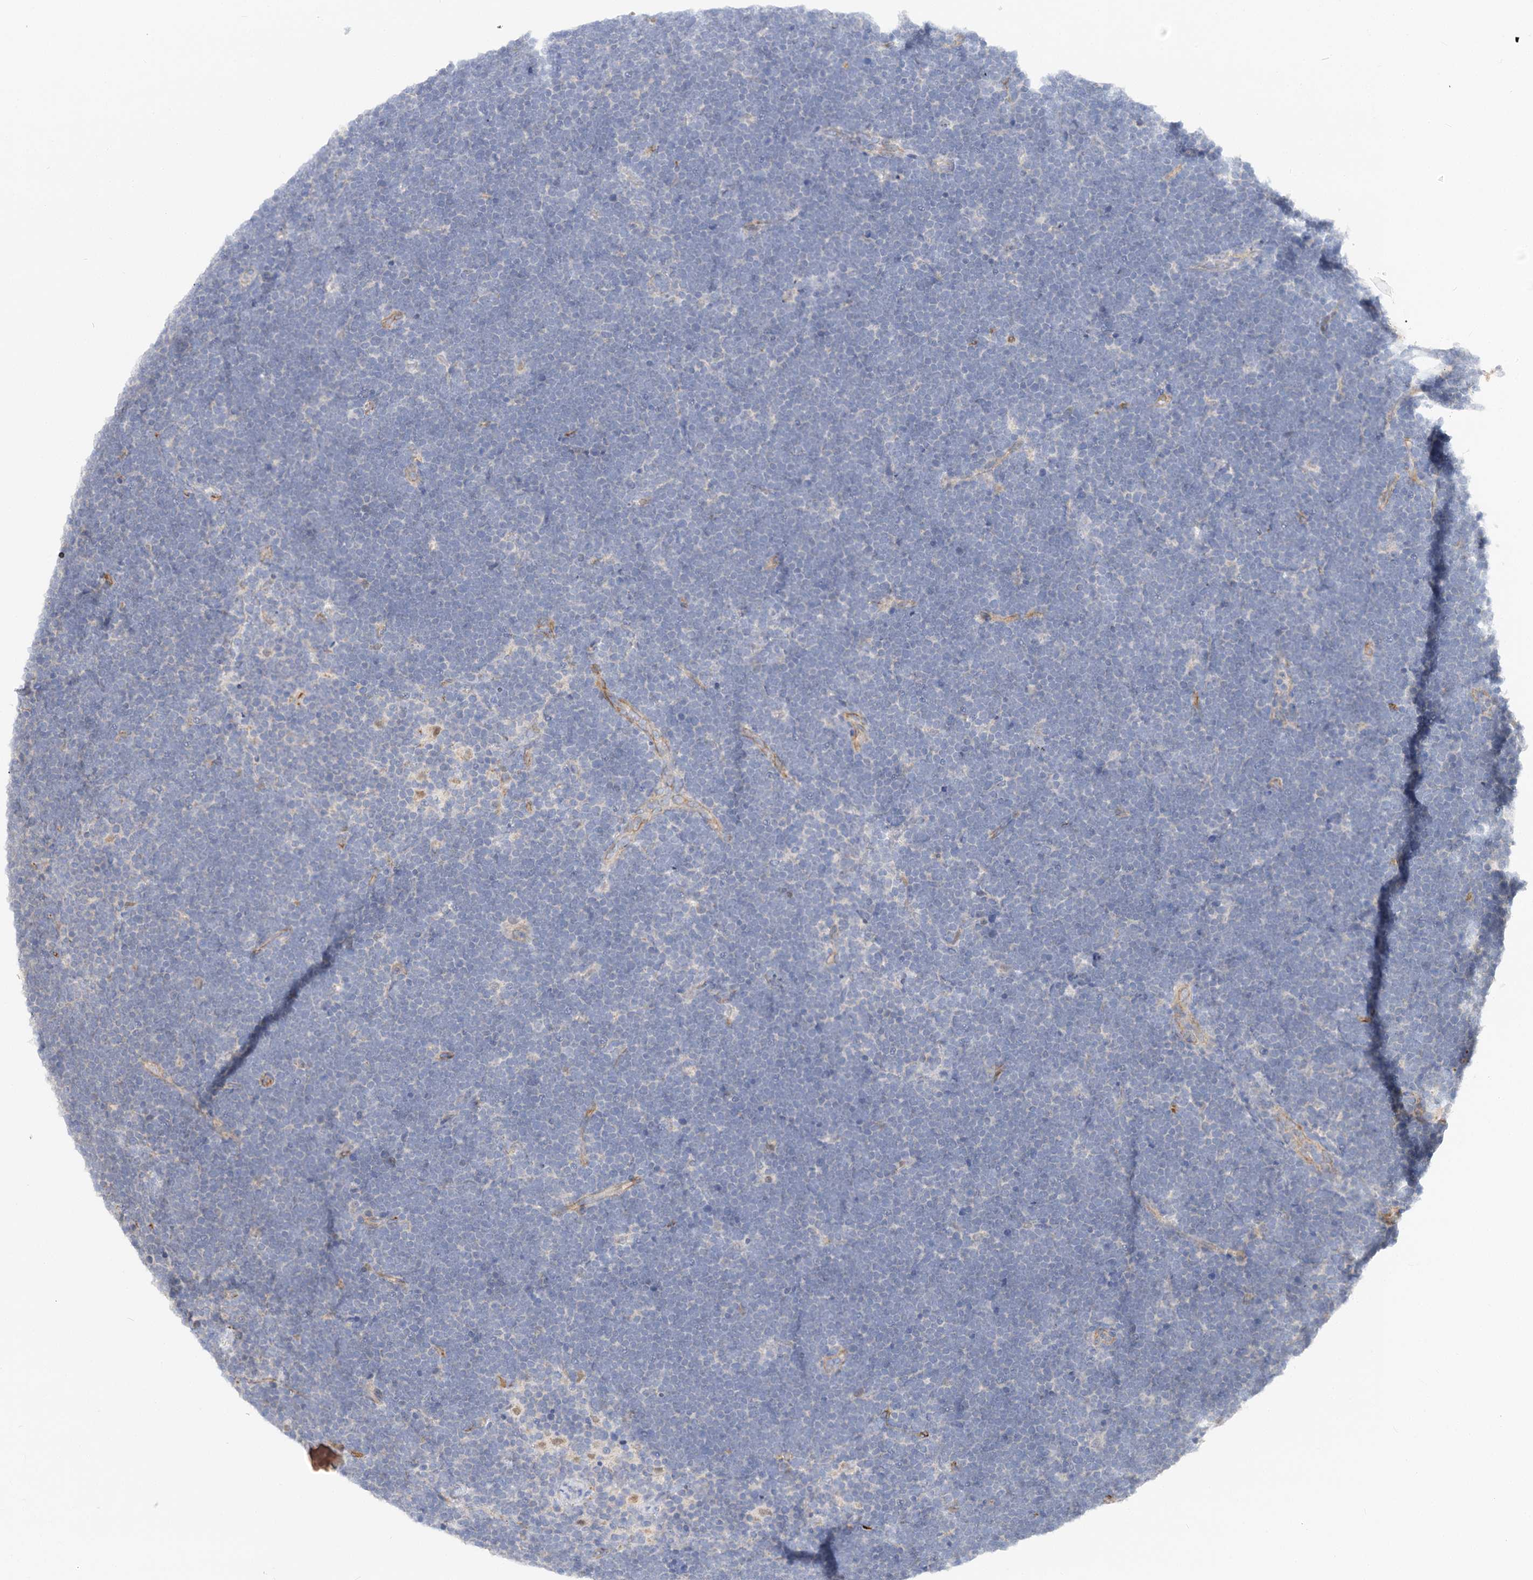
{"staining": {"intensity": "negative", "quantity": "none", "location": "none"}, "tissue": "lymphoma", "cell_type": "Tumor cells", "image_type": "cancer", "snomed": [{"axis": "morphology", "description": "Malignant lymphoma, non-Hodgkin's type, High grade"}, {"axis": "topography", "description": "Lymph node"}], "caption": "DAB immunohistochemical staining of human high-grade malignant lymphoma, non-Hodgkin's type demonstrates no significant staining in tumor cells.", "gene": "NELL2", "patient": {"sex": "male", "age": 13}}